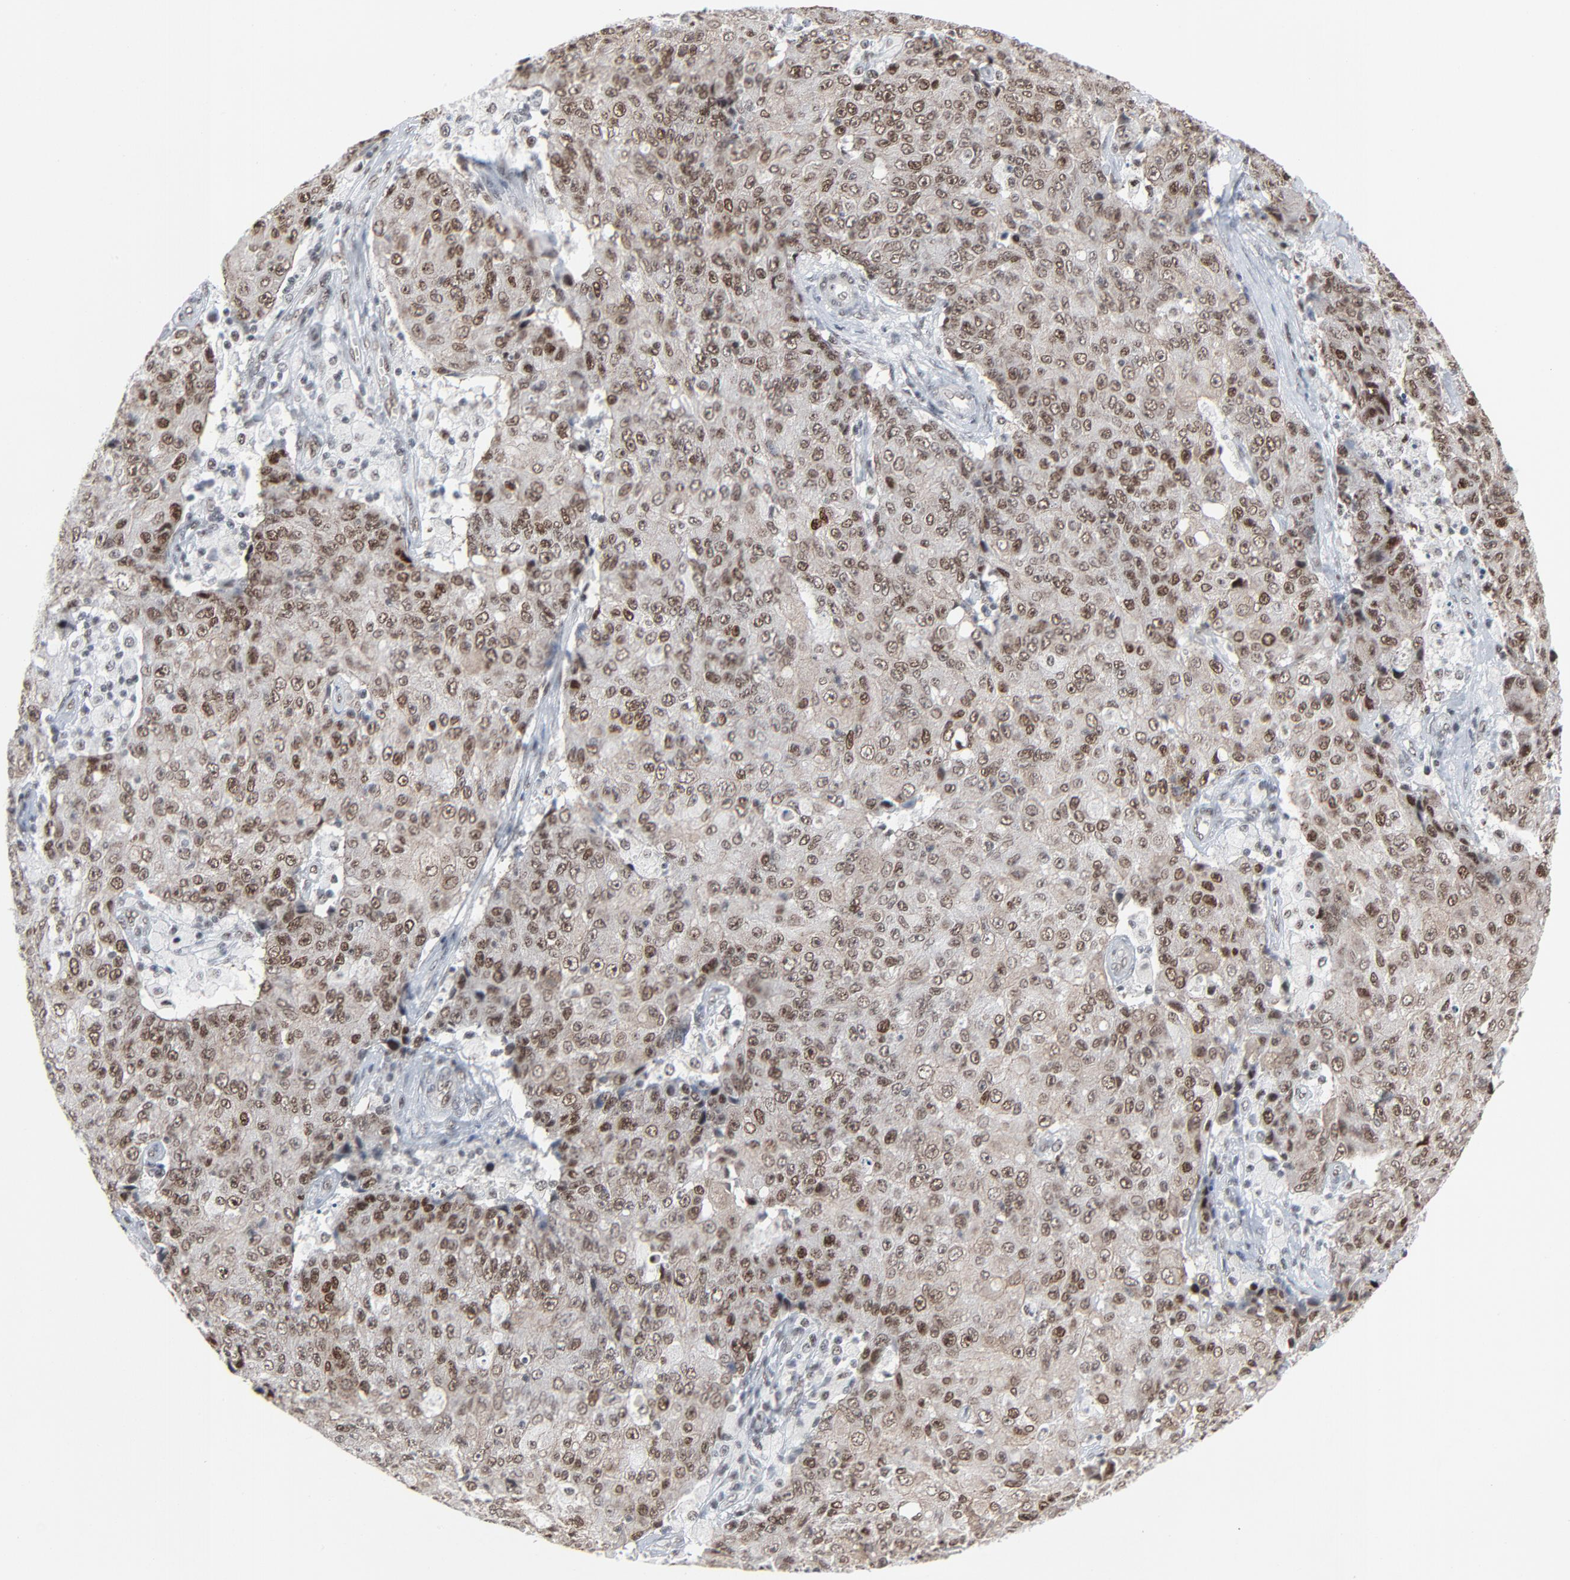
{"staining": {"intensity": "moderate", "quantity": "25%-75%", "location": "nuclear"}, "tissue": "ovarian cancer", "cell_type": "Tumor cells", "image_type": "cancer", "snomed": [{"axis": "morphology", "description": "Carcinoma, endometroid"}, {"axis": "topography", "description": "Ovary"}], "caption": "IHC of ovarian endometroid carcinoma displays medium levels of moderate nuclear positivity in approximately 25%-75% of tumor cells. (DAB IHC, brown staining for protein, blue staining for nuclei).", "gene": "FBXO28", "patient": {"sex": "female", "age": 42}}